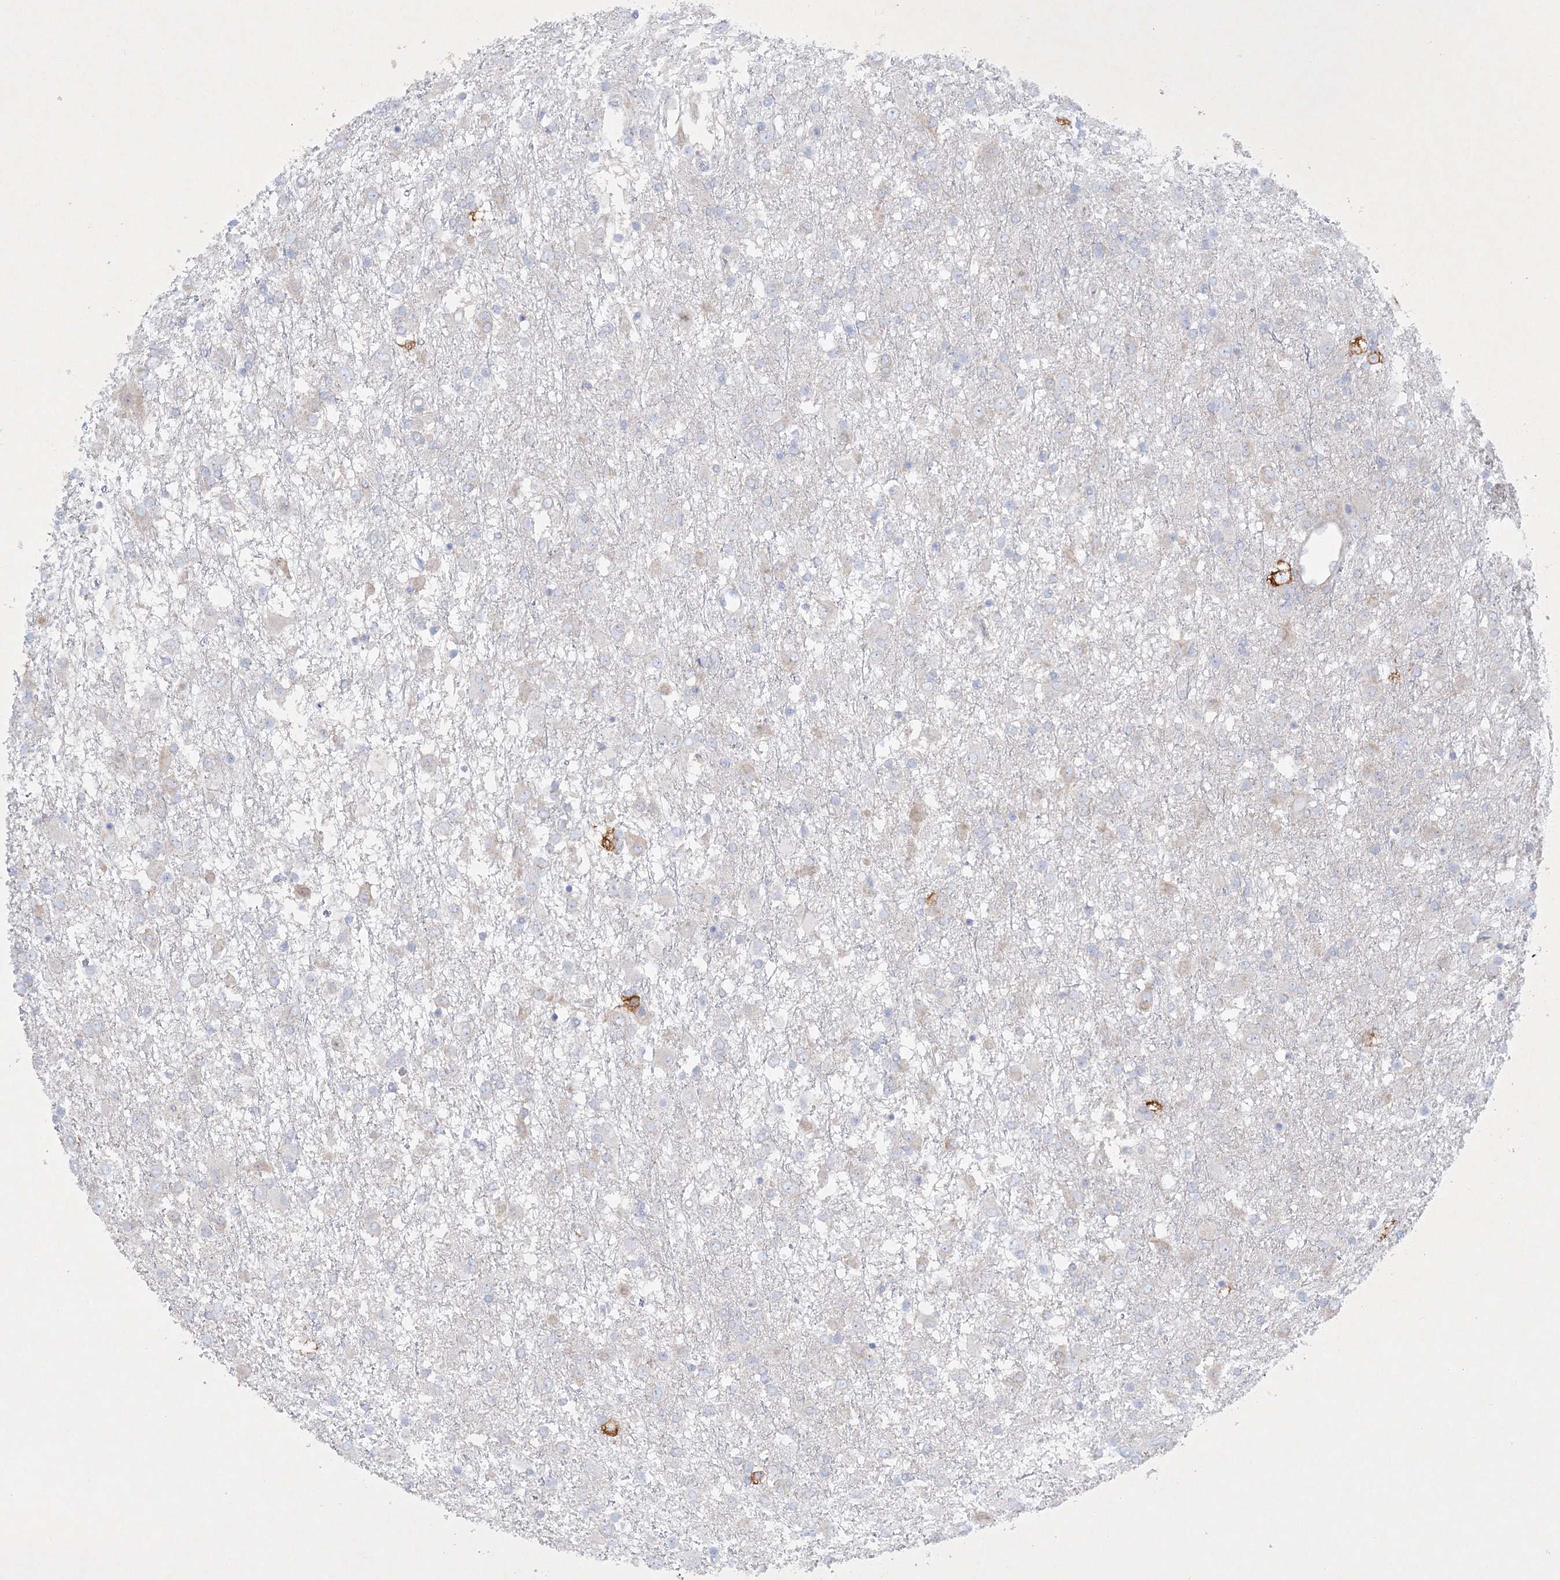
{"staining": {"intensity": "negative", "quantity": "none", "location": "none"}, "tissue": "glioma", "cell_type": "Tumor cells", "image_type": "cancer", "snomed": [{"axis": "morphology", "description": "Glioma, malignant, Low grade"}, {"axis": "topography", "description": "Brain"}], "caption": "The IHC micrograph has no significant staining in tumor cells of glioma tissue.", "gene": "FARSB", "patient": {"sex": "male", "age": 65}}